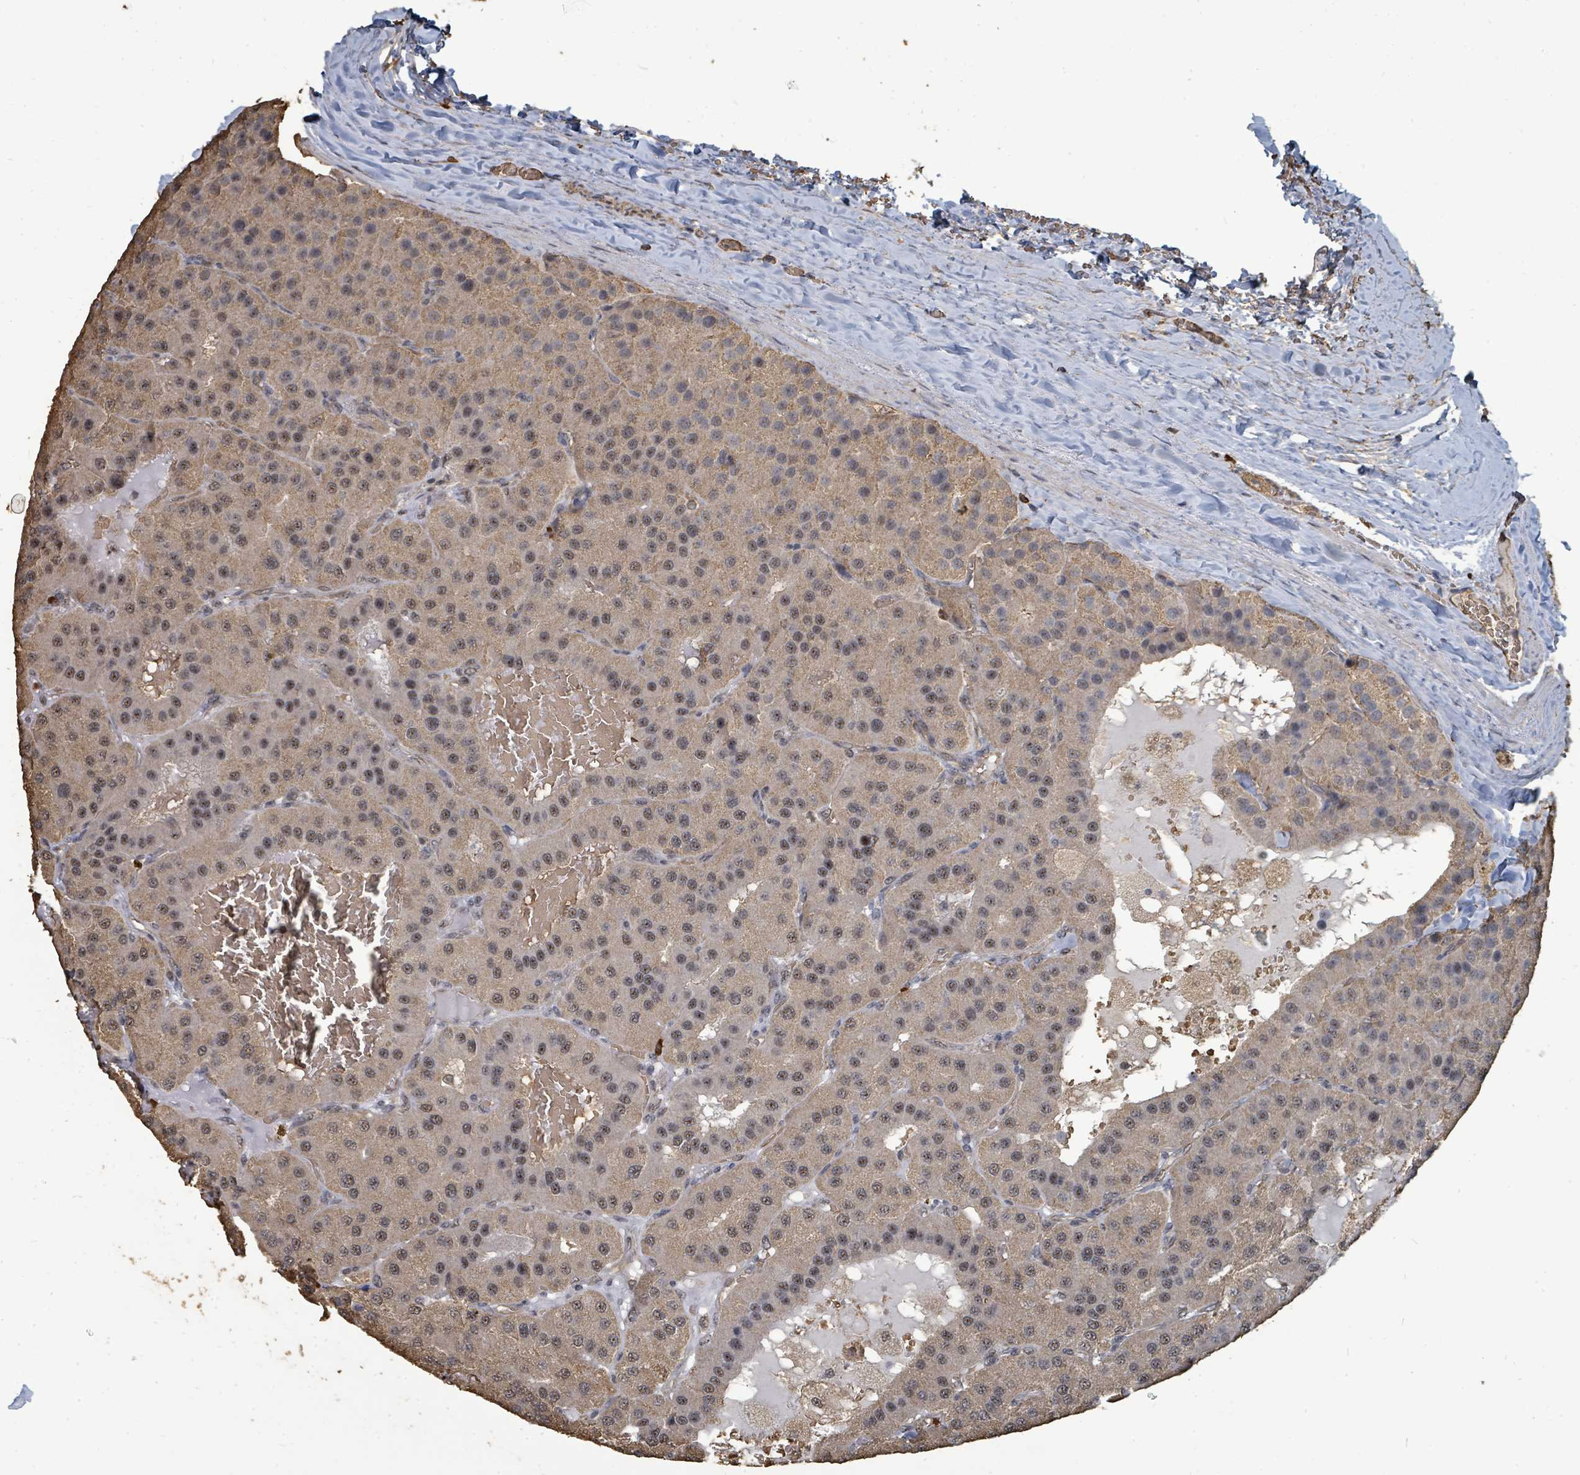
{"staining": {"intensity": "weak", "quantity": ">75%", "location": "cytoplasmic/membranous,nuclear"}, "tissue": "parathyroid gland", "cell_type": "Glandular cells", "image_type": "normal", "snomed": [{"axis": "morphology", "description": "Normal tissue, NOS"}, {"axis": "morphology", "description": "Adenoma, NOS"}, {"axis": "topography", "description": "Parathyroid gland"}], "caption": "Immunohistochemical staining of unremarkable parathyroid gland exhibits weak cytoplasmic/membranous,nuclear protein expression in approximately >75% of glandular cells.", "gene": "C6orf52", "patient": {"sex": "female", "age": 86}}